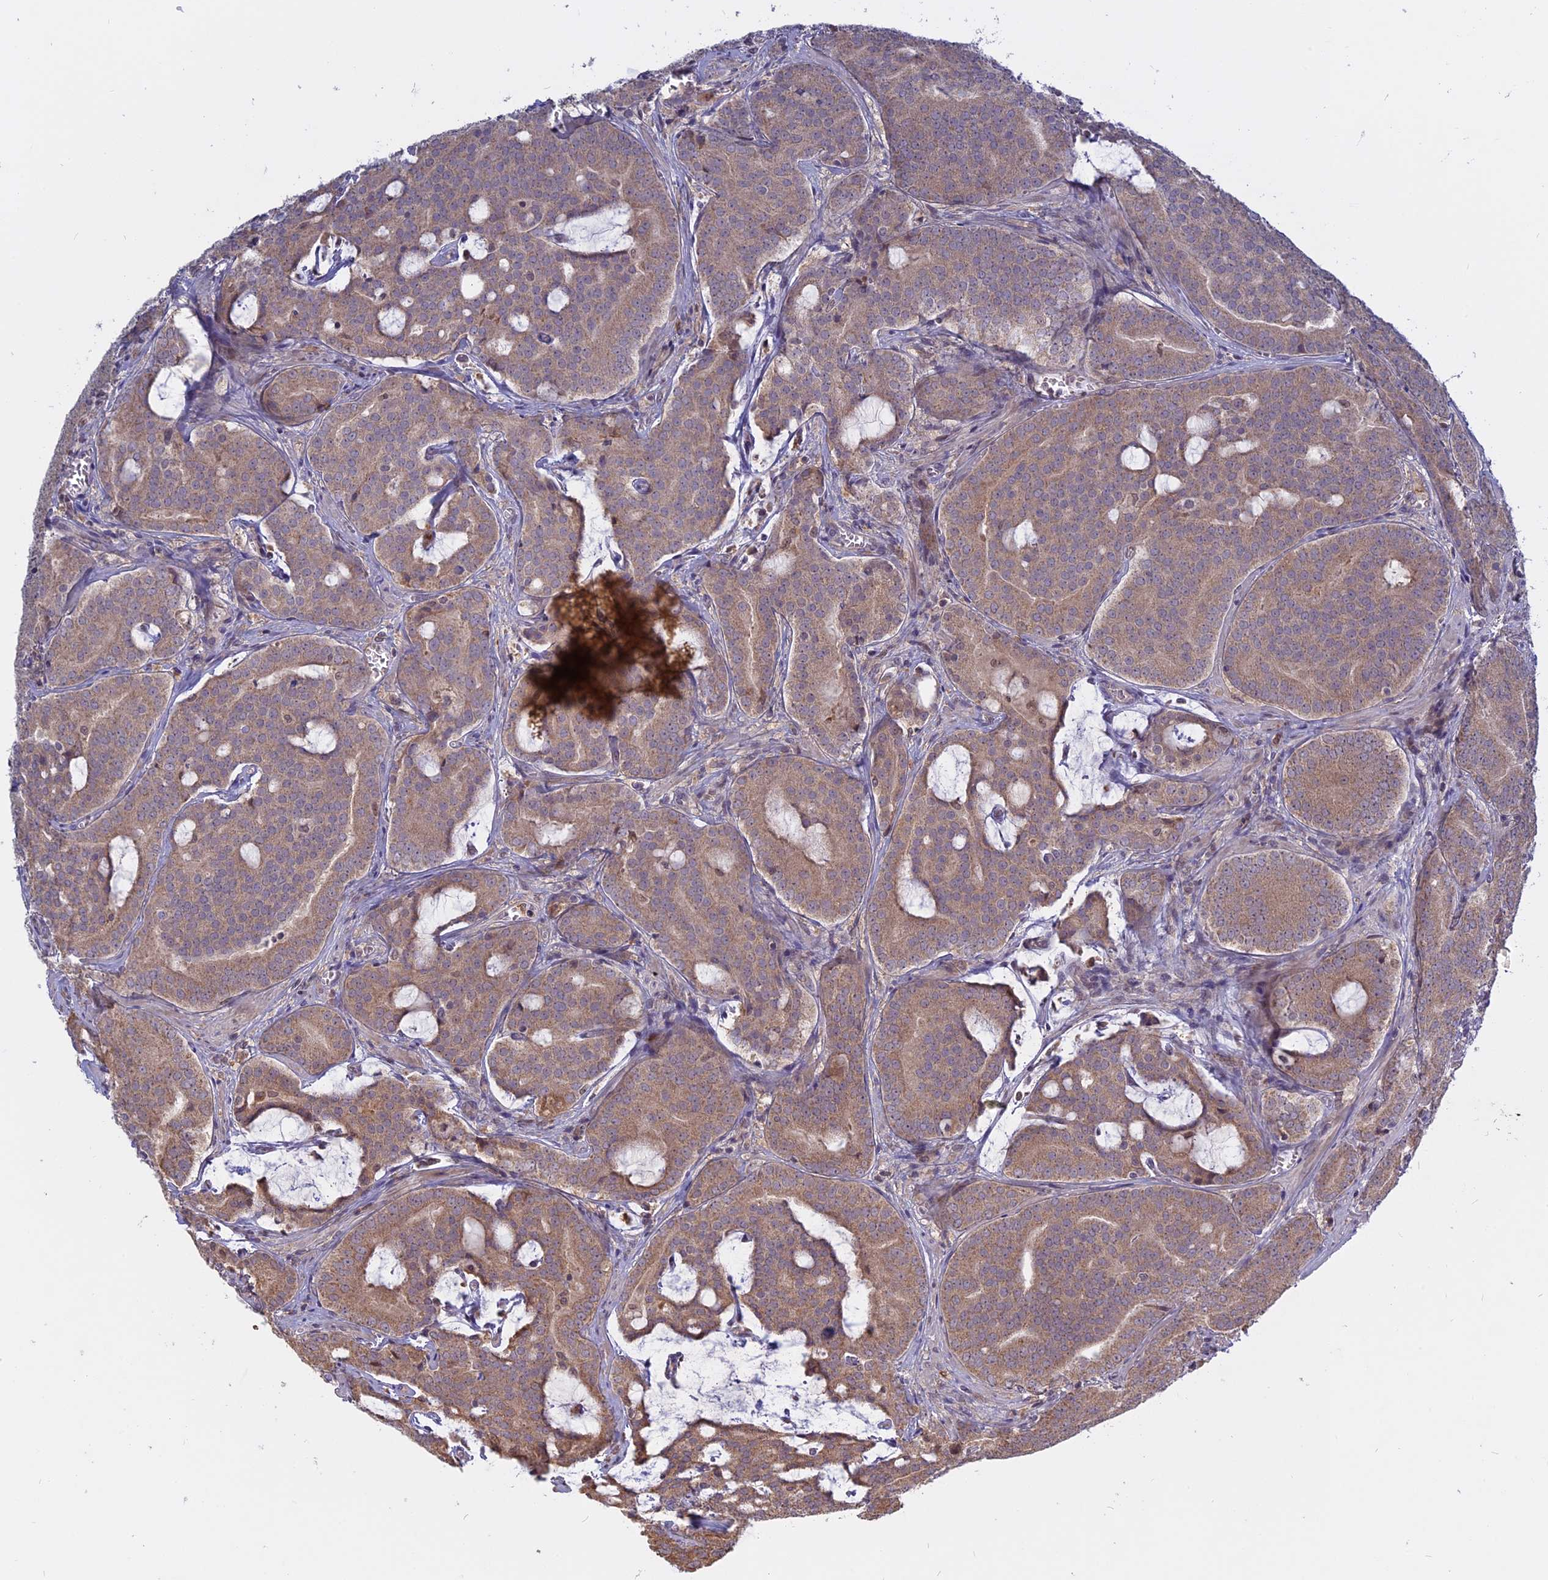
{"staining": {"intensity": "weak", "quantity": ">75%", "location": "cytoplasmic/membranous"}, "tissue": "prostate cancer", "cell_type": "Tumor cells", "image_type": "cancer", "snomed": [{"axis": "morphology", "description": "Adenocarcinoma, High grade"}, {"axis": "topography", "description": "Prostate"}], "caption": "The histopathology image demonstrates immunohistochemical staining of high-grade adenocarcinoma (prostate). There is weak cytoplasmic/membranous staining is appreciated in about >75% of tumor cells. Nuclei are stained in blue.", "gene": "TMEM208", "patient": {"sex": "male", "age": 55}}